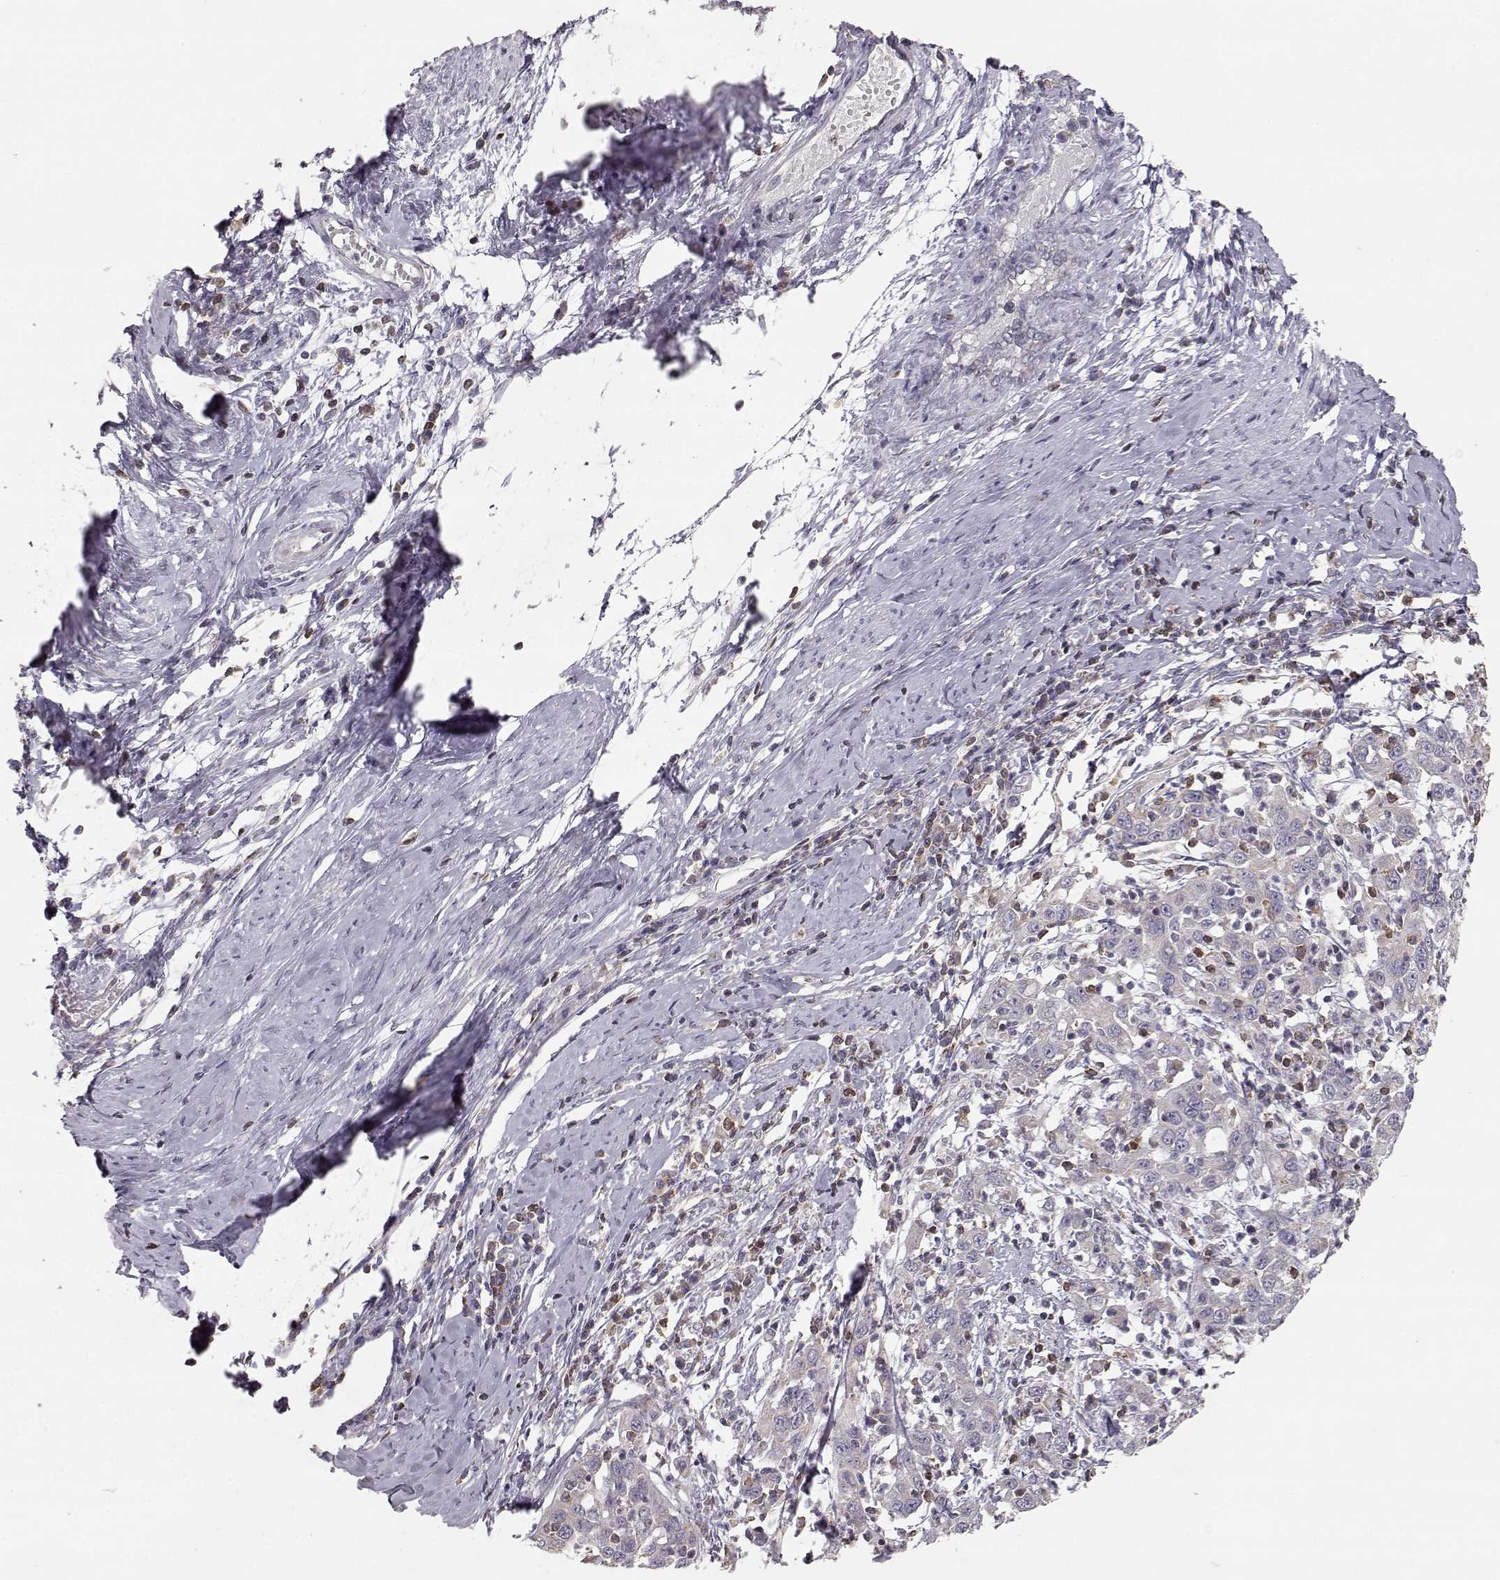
{"staining": {"intensity": "negative", "quantity": "none", "location": "none"}, "tissue": "cervical cancer", "cell_type": "Tumor cells", "image_type": "cancer", "snomed": [{"axis": "morphology", "description": "Squamous cell carcinoma, NOS"}, {"axis": "topography", "description": "Cervix"}], "caption": "A photomicrograph of human cervical cancer (squamous cell carcinoma) is negative for staining in tumor cells.", "gene": "GRAP2", "patient": {"sex": "female", "age": 46}}